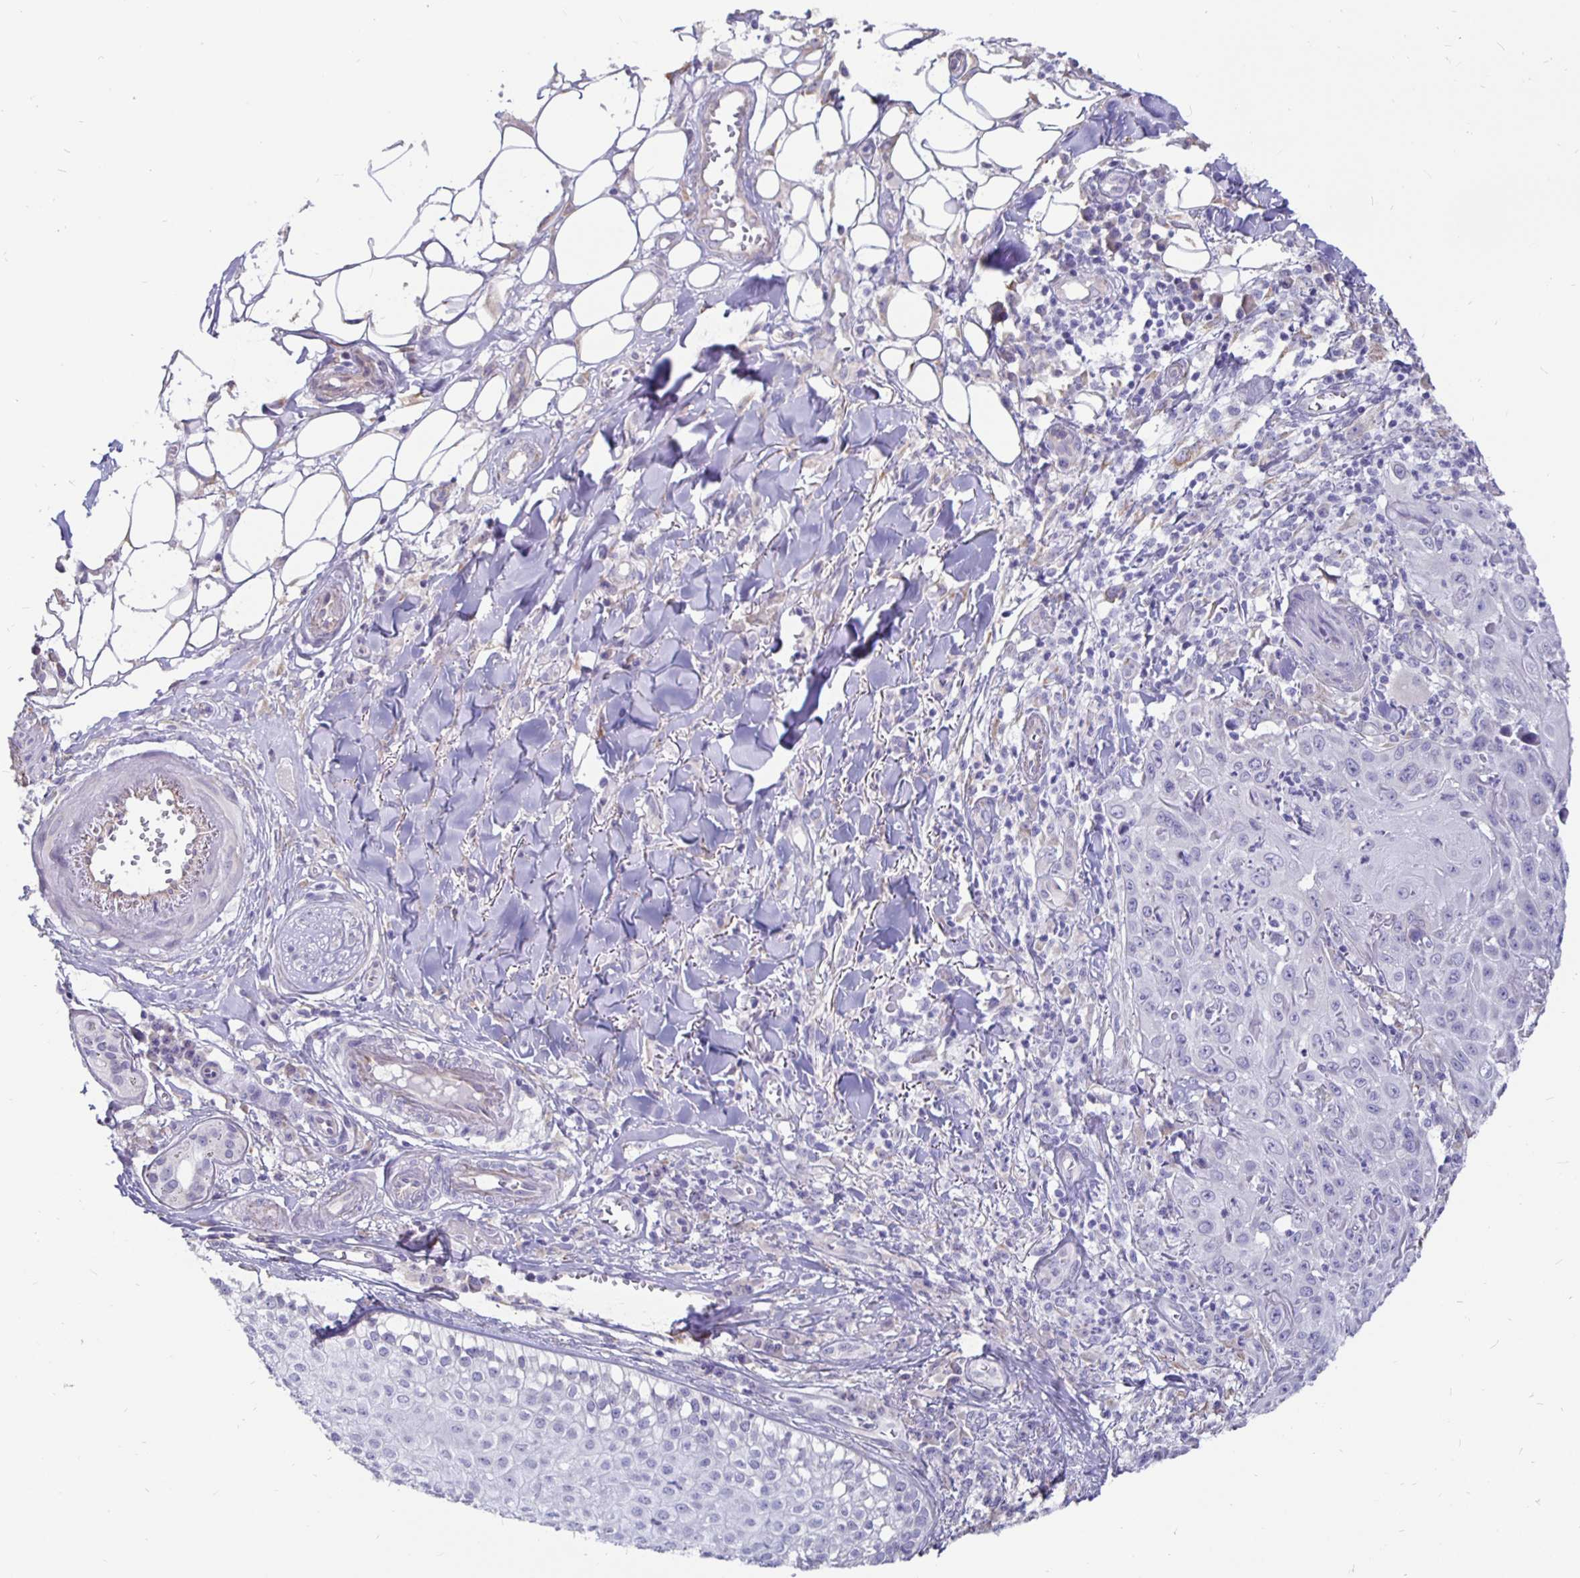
{"staining": {"intensity": "negative", "quantity": "none", "location": "none"}, "tissue": "skin cancer", "cell_type": "Tumor cells", "image_type": "cancer", "snomed": [{"axis": "morphology", "description": "Squamous cell carcinoma, NOS"}, {"axis": "topography", "description": "Skin"}], "caption": "A high-resolution histopathology image shows immunohistochemistry staining of squamous cell carcinoma (skin), which demonstrates no significant staining in tumor cells. The staining is performed using DAB (3,3'-diaminobenzidine) brown chromogen with nuclei counter-stained in using hematoxylin.", "gene": "DNAI2", "patient": {"sex": "male", "age": 75}}